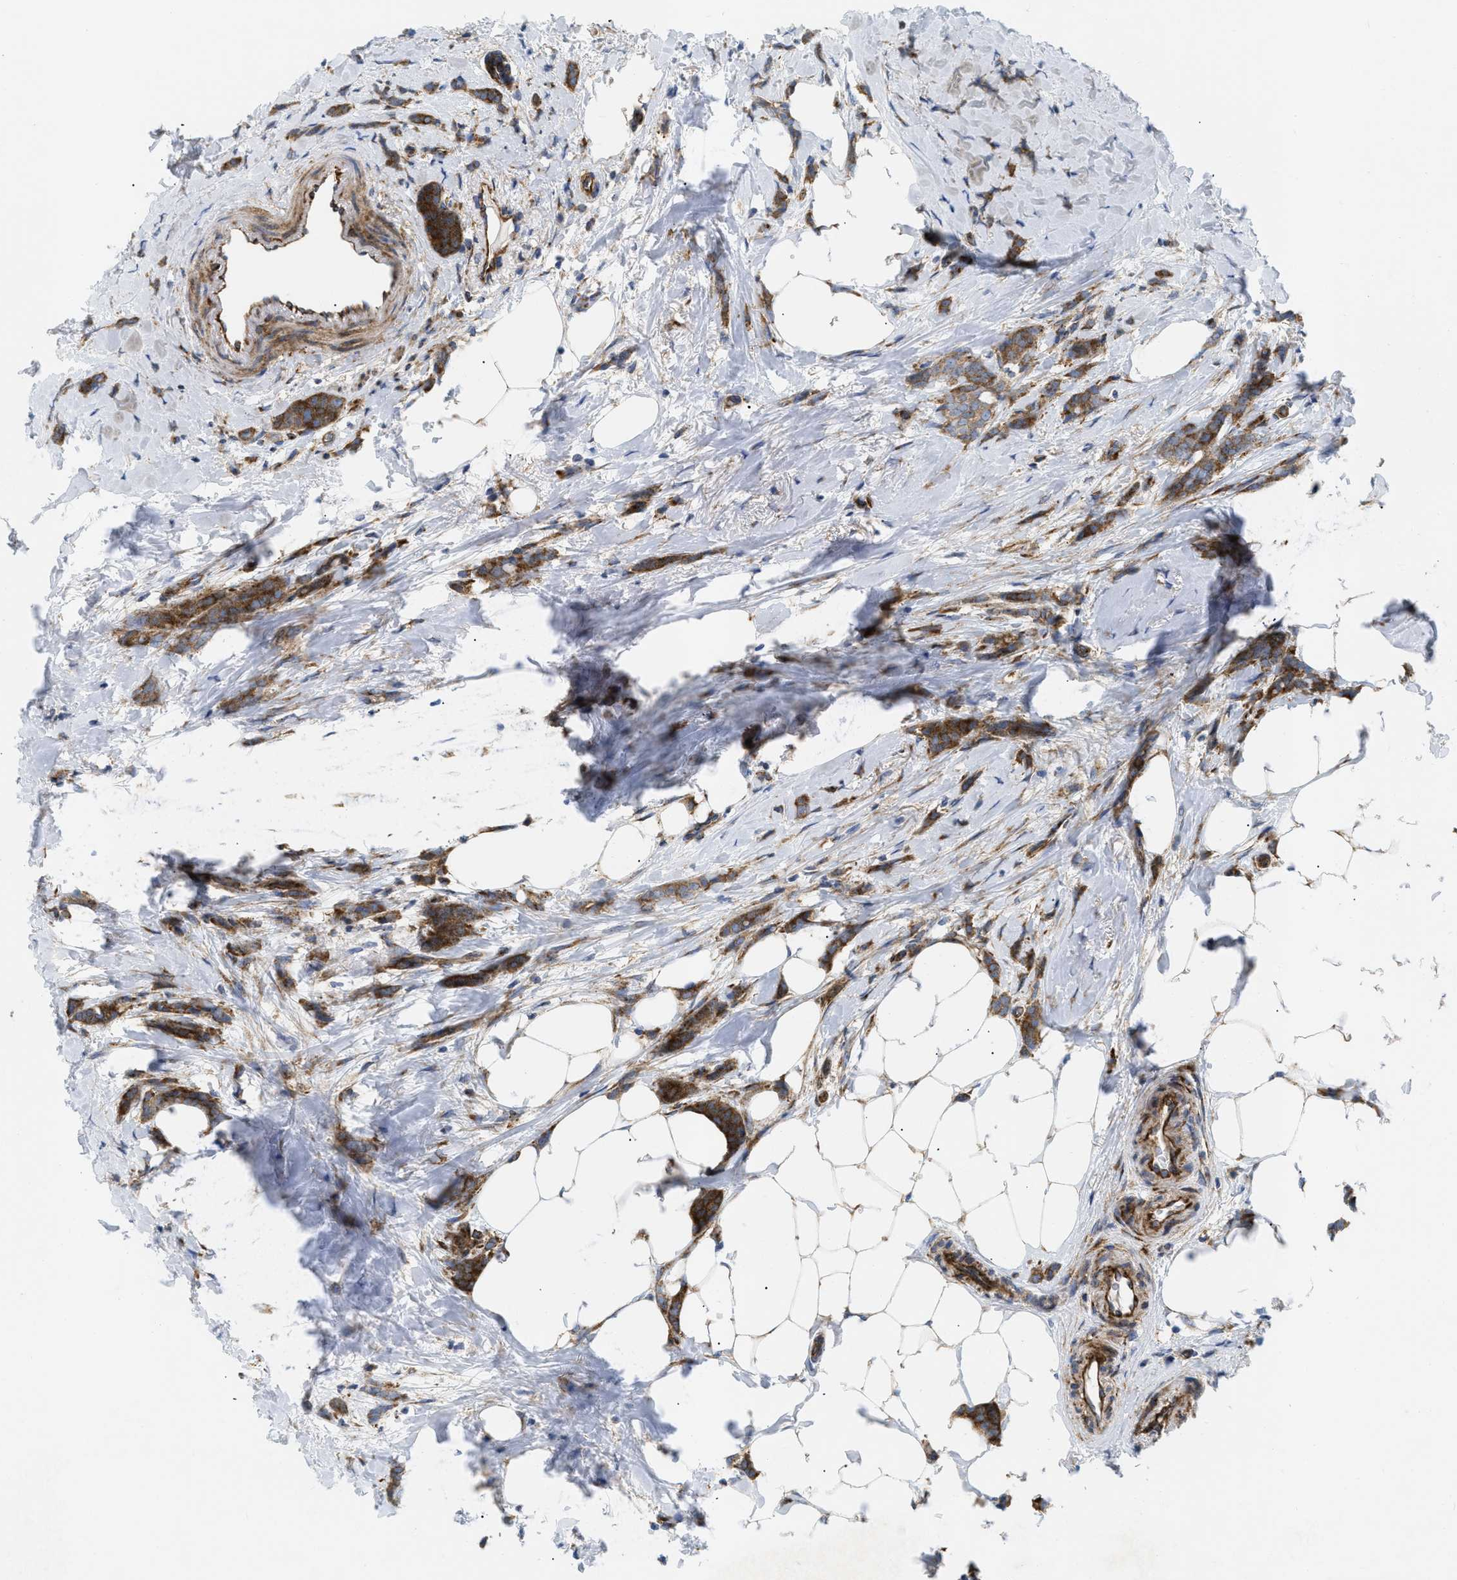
{"staining": {"intensity": "moderate", "quantity": ">75%", "location": "cytoplasmic/membranous"}, "tissue": "breast cancer", "cell_type": "Tumor cells", "image_type": "cancer", "snomed": [{"axis": "morphology", "description": "Lobular carcinoma, in situ"}, {"axis": "morphology", "description": "Lobular carcinoma"}, {"axis": "topography", "description": "Breast"}], "caption": "The image reveals immunohistochemical staining of lobular carcinoma in situ (breast). There is moderate cytoplasmic/membranous positivity is present in about >75% of tumor cells. Using DAB (3,3'-diaminobenzidine) (brown) and hematoxylin (blue) stains, captured at high magnification using brightfield microscopy.", "gene": "DCTN4", "patient": {"sex": "female", "age": 41}}